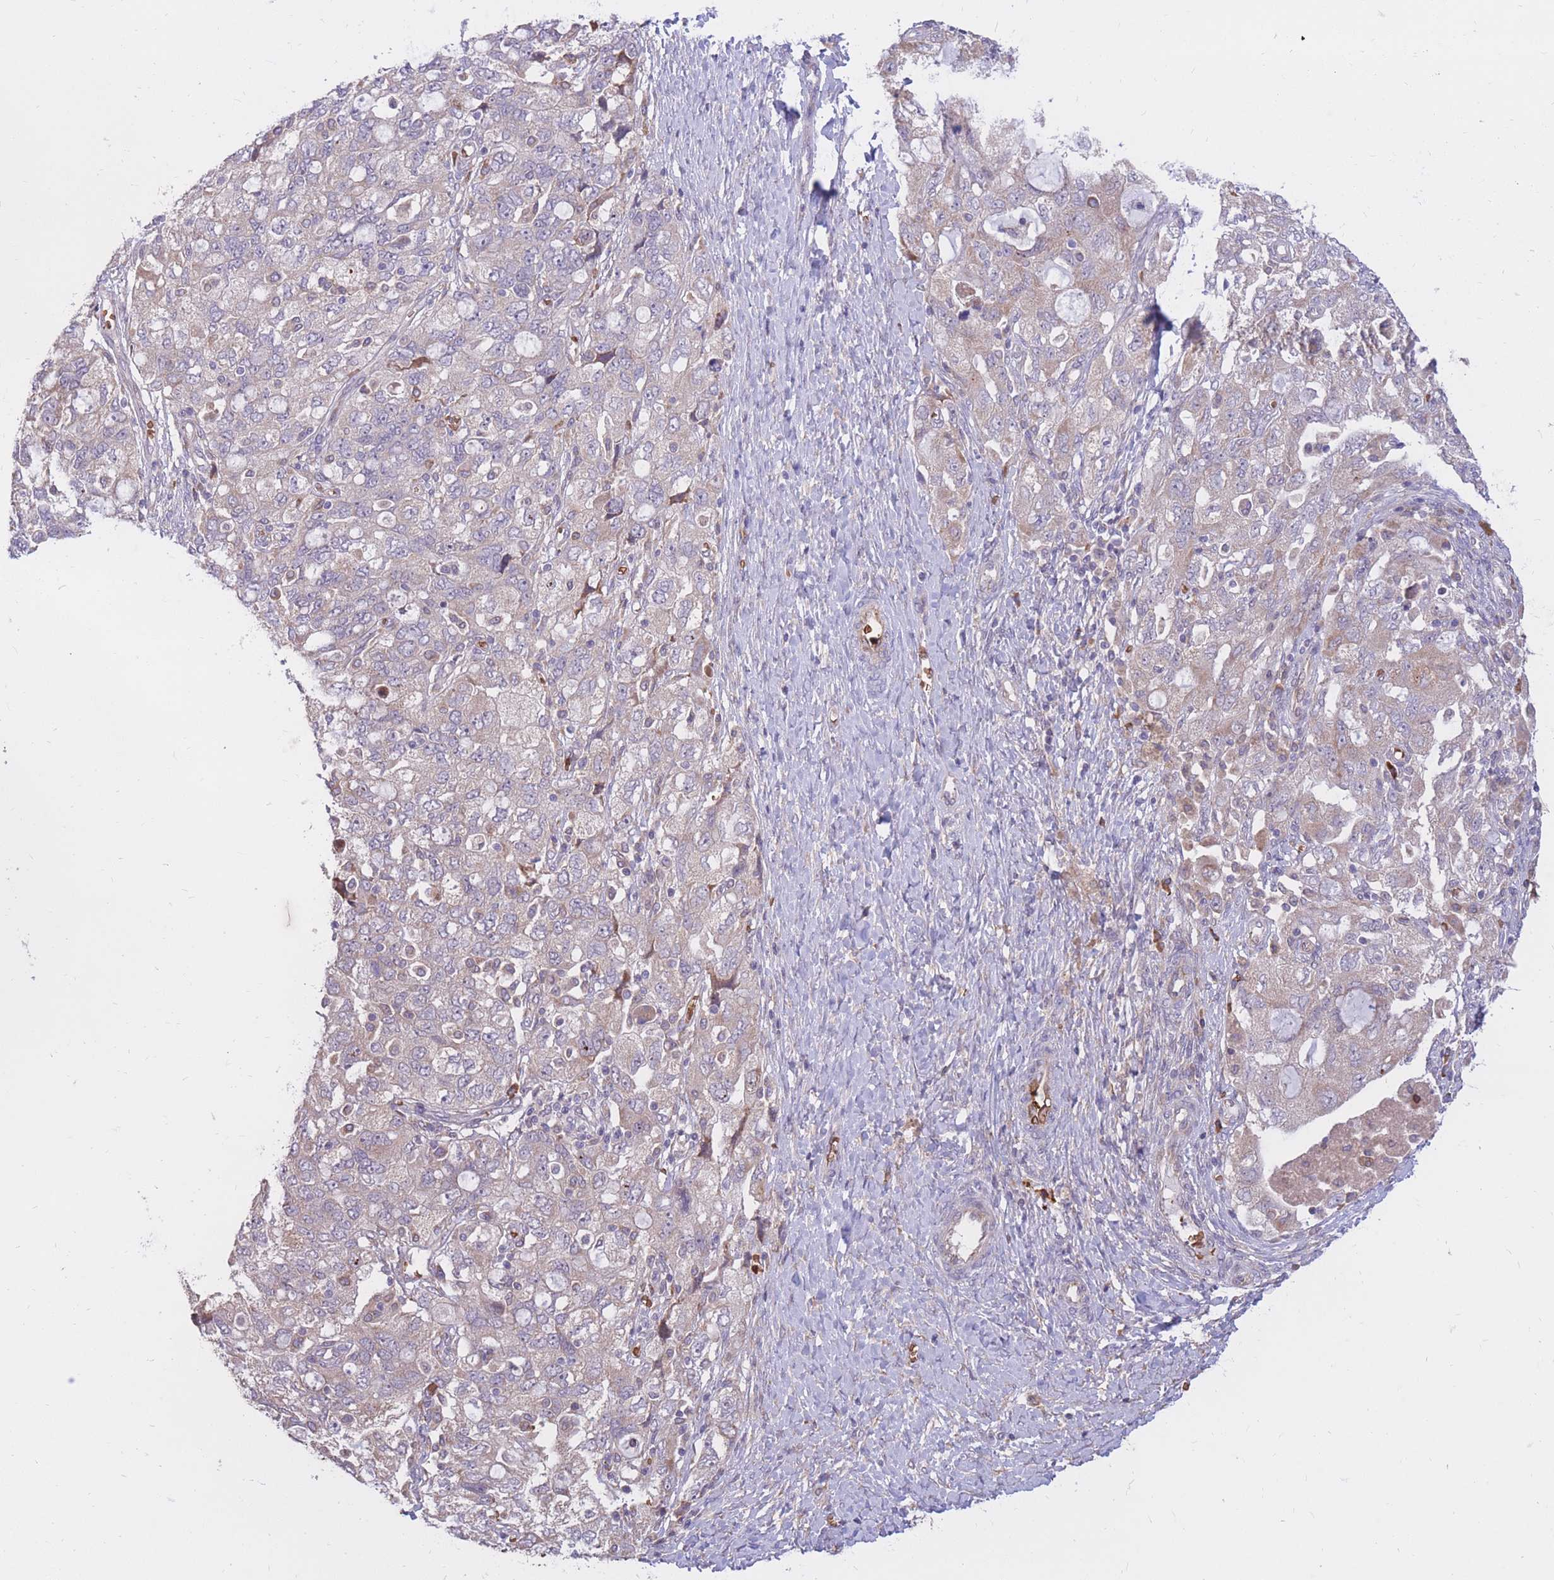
{"staining": {"intensity": "negative", "quantity": "none", "location": "none"}, "tissue": "ovarian cancer", "cell_type": "Tumor cells", "image_type": "cancer", "snomed": [{"axis": "morphology", "description": "Carcinoma, NOS"}, {"axis": "morphology", "description": "Cystadenocarcinoma, serous, NOS"}, {"axis": "topography", "description": "Ovary"}], "caption": "This is an immunohistochemistry histopathology image of human carcinoma (ovarian). There is no expression in tumor cells.", "gene": "ATP10D", "patient": {"sex": "female", "age": 69}}